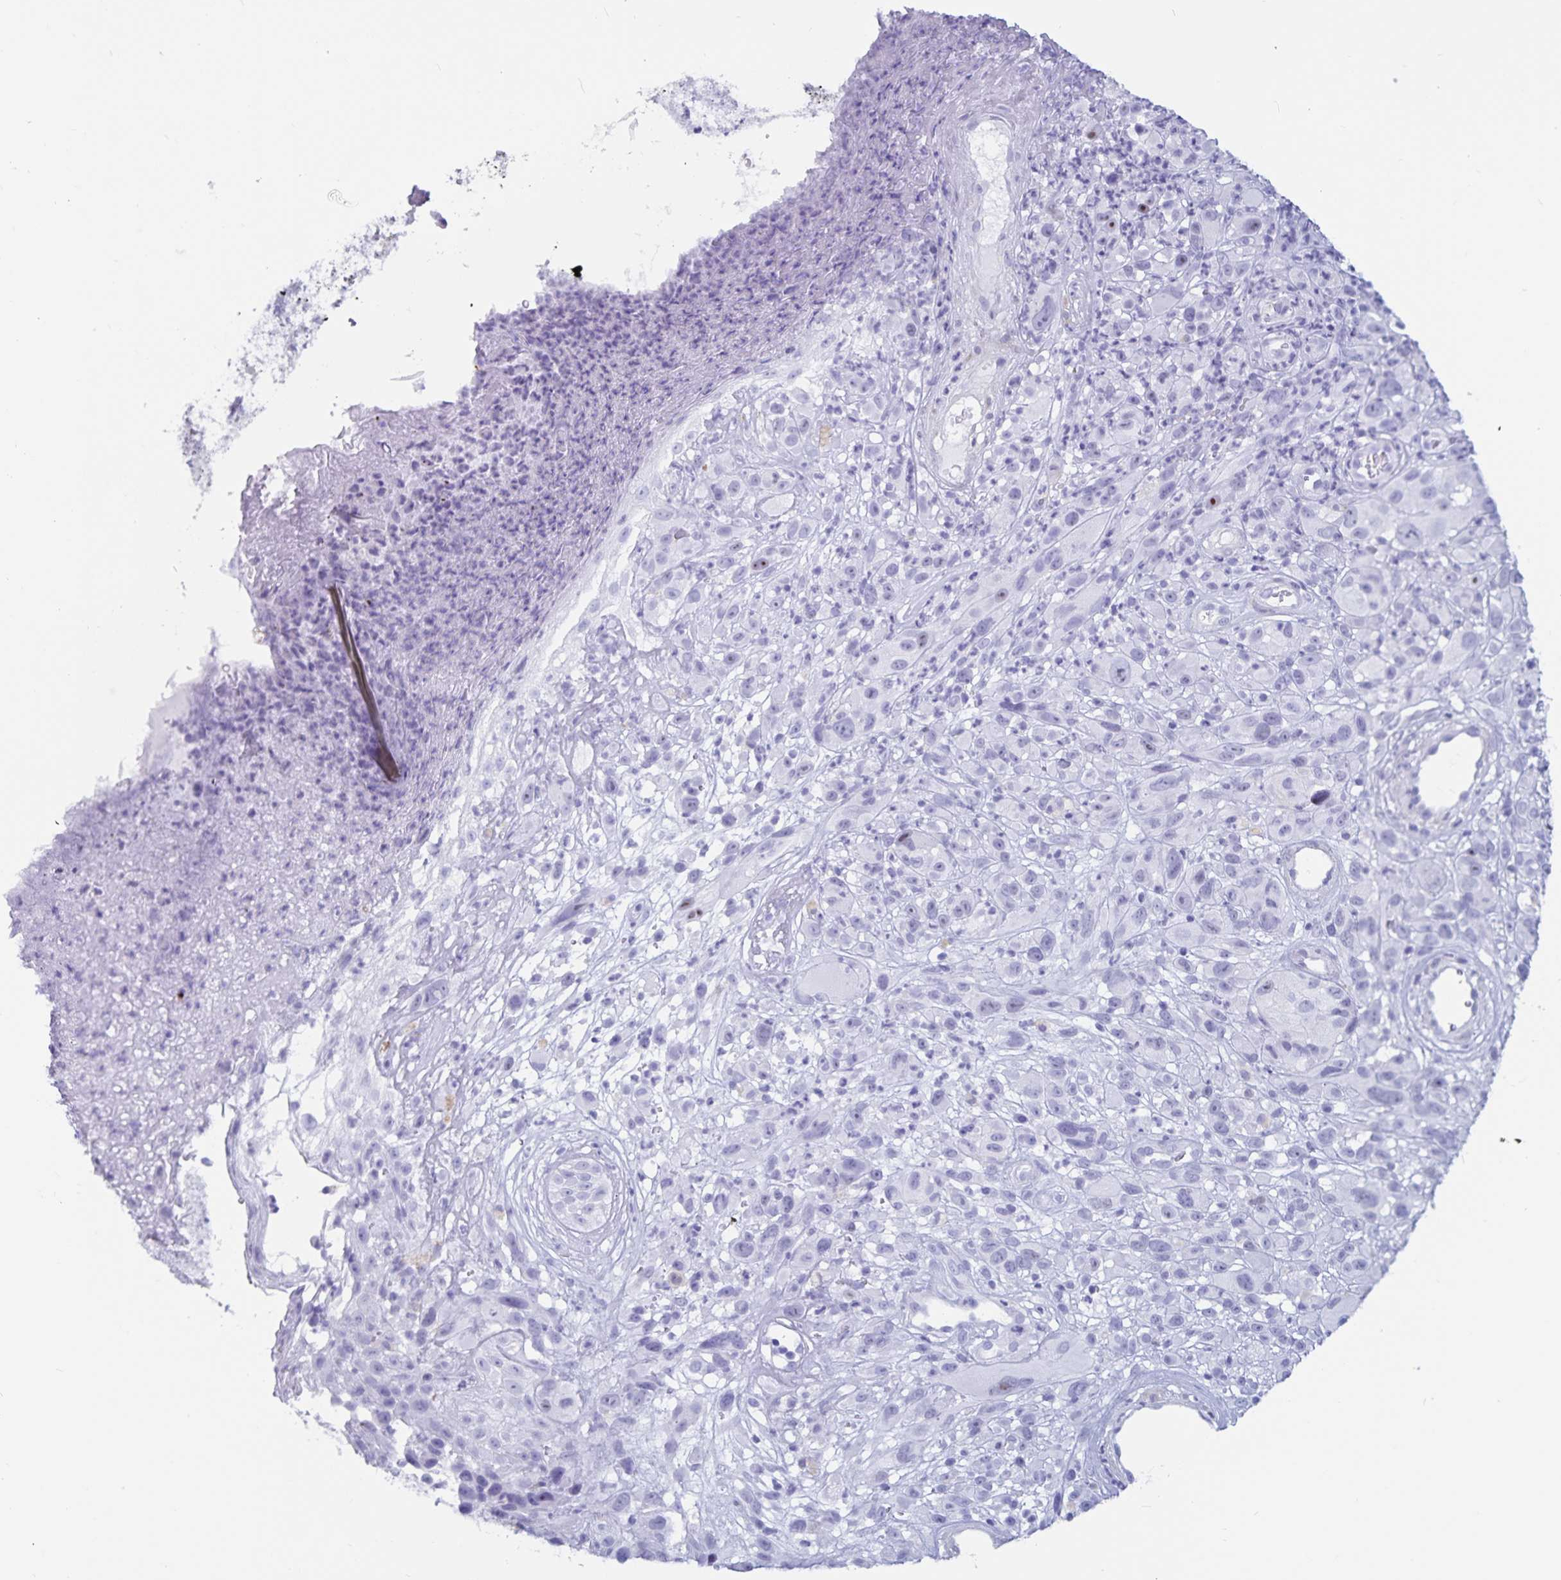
{"staining": {"intensity": "negative", "quantity": "none", "location": "none"}, "tissue": "melanoma", "cell_type": "Tumor cells", "image_type": "cancer", "snomed": [{"axis": "morphology", "description": "Malignant melanoma, NOS"}, {"axis": "topography", "description": "Skin"}], "caption": "The immunohistochemistry photomicrograph has no significant staining in tumor cells of malignant melanoma tissue.", "gene": "GPR137", "patient": {"sex": "male", "age": 68}}